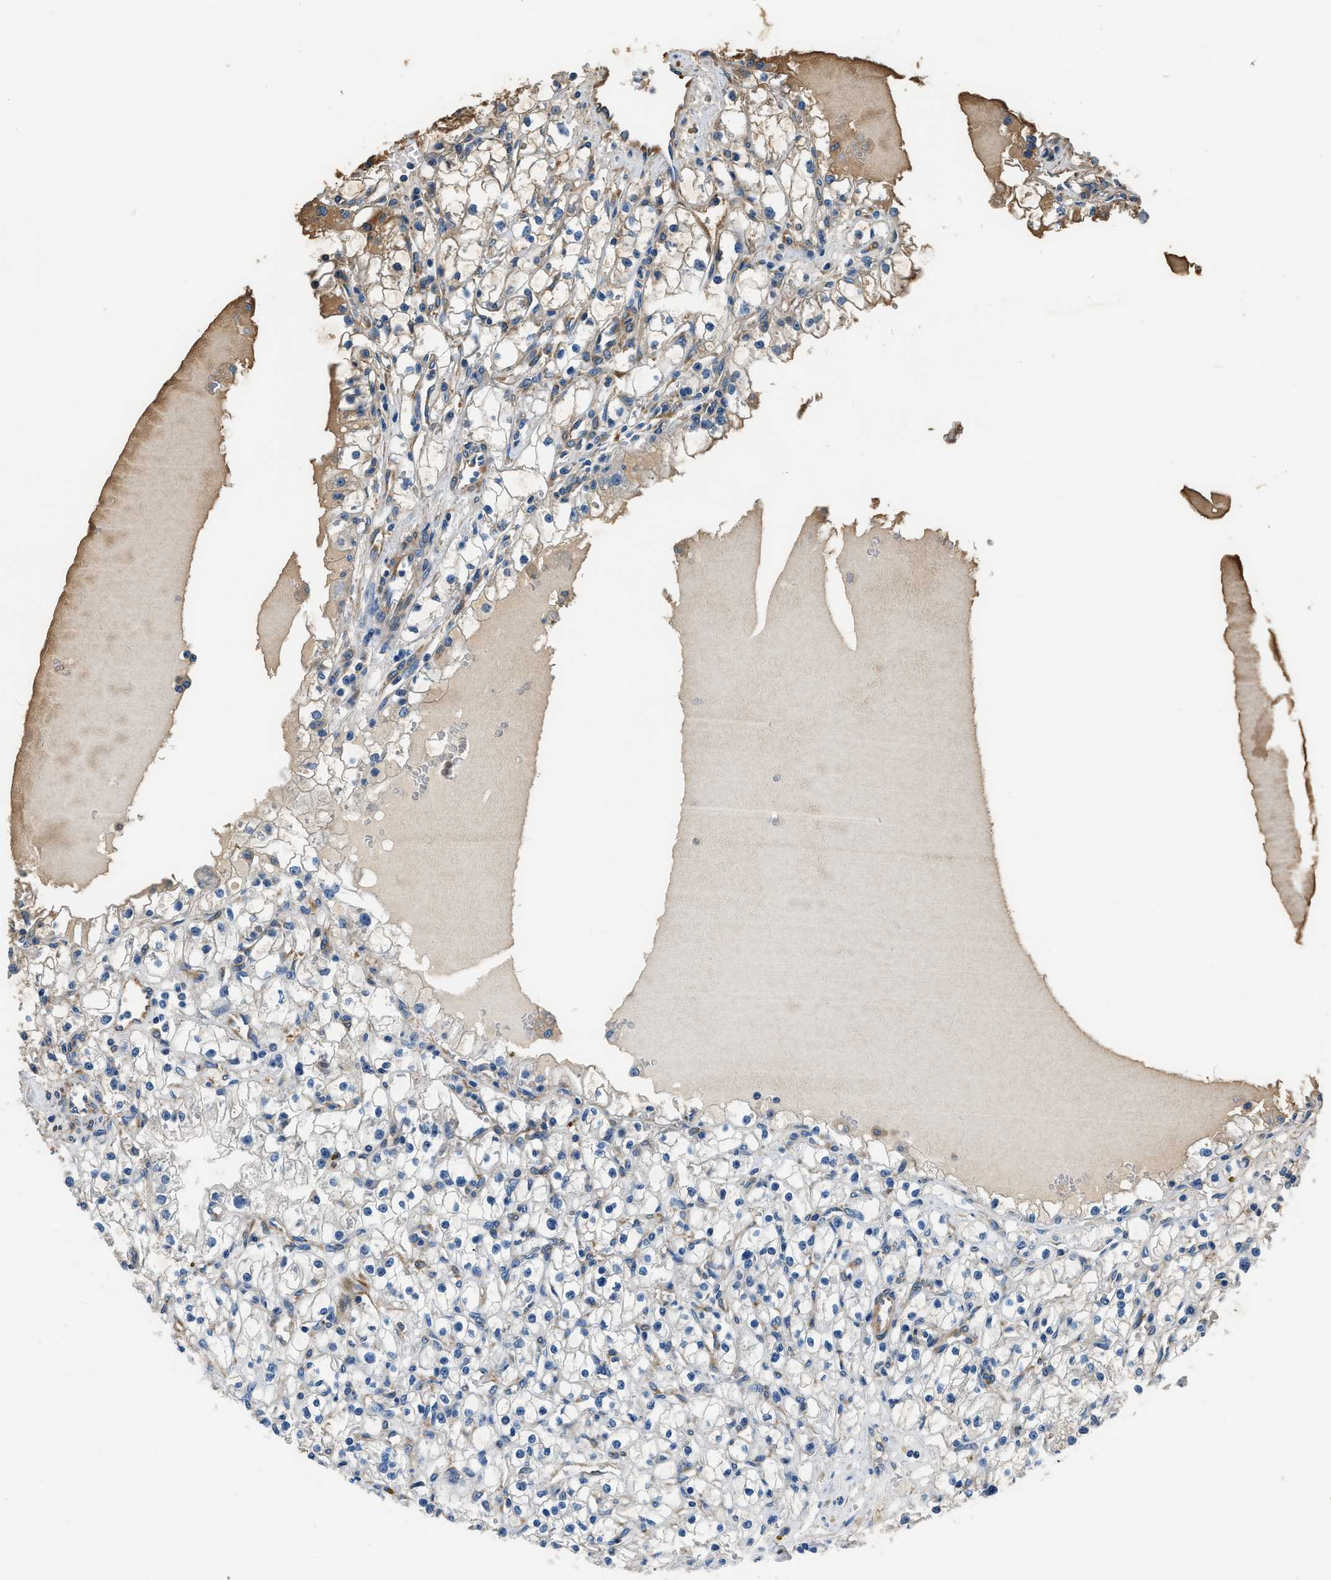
{"staining": {"intensity": "negative", "quantity": "none", "location": "none"}, "tissue": "renal cancer", "cell_type": "Tumor cells", "image_type": "cancer", "snomed": [{"axis": "morphology", "description": "Adenocarcinoma, NOS"}, {"axis": "topography", "description": "Kidney"}], "caption": "This is an IHC micrograph of adenocarcinoma (renal). There is no positivity in tumor cells.", "gene": "EEA1", "patient": {"sex": "male", "age": 56}}